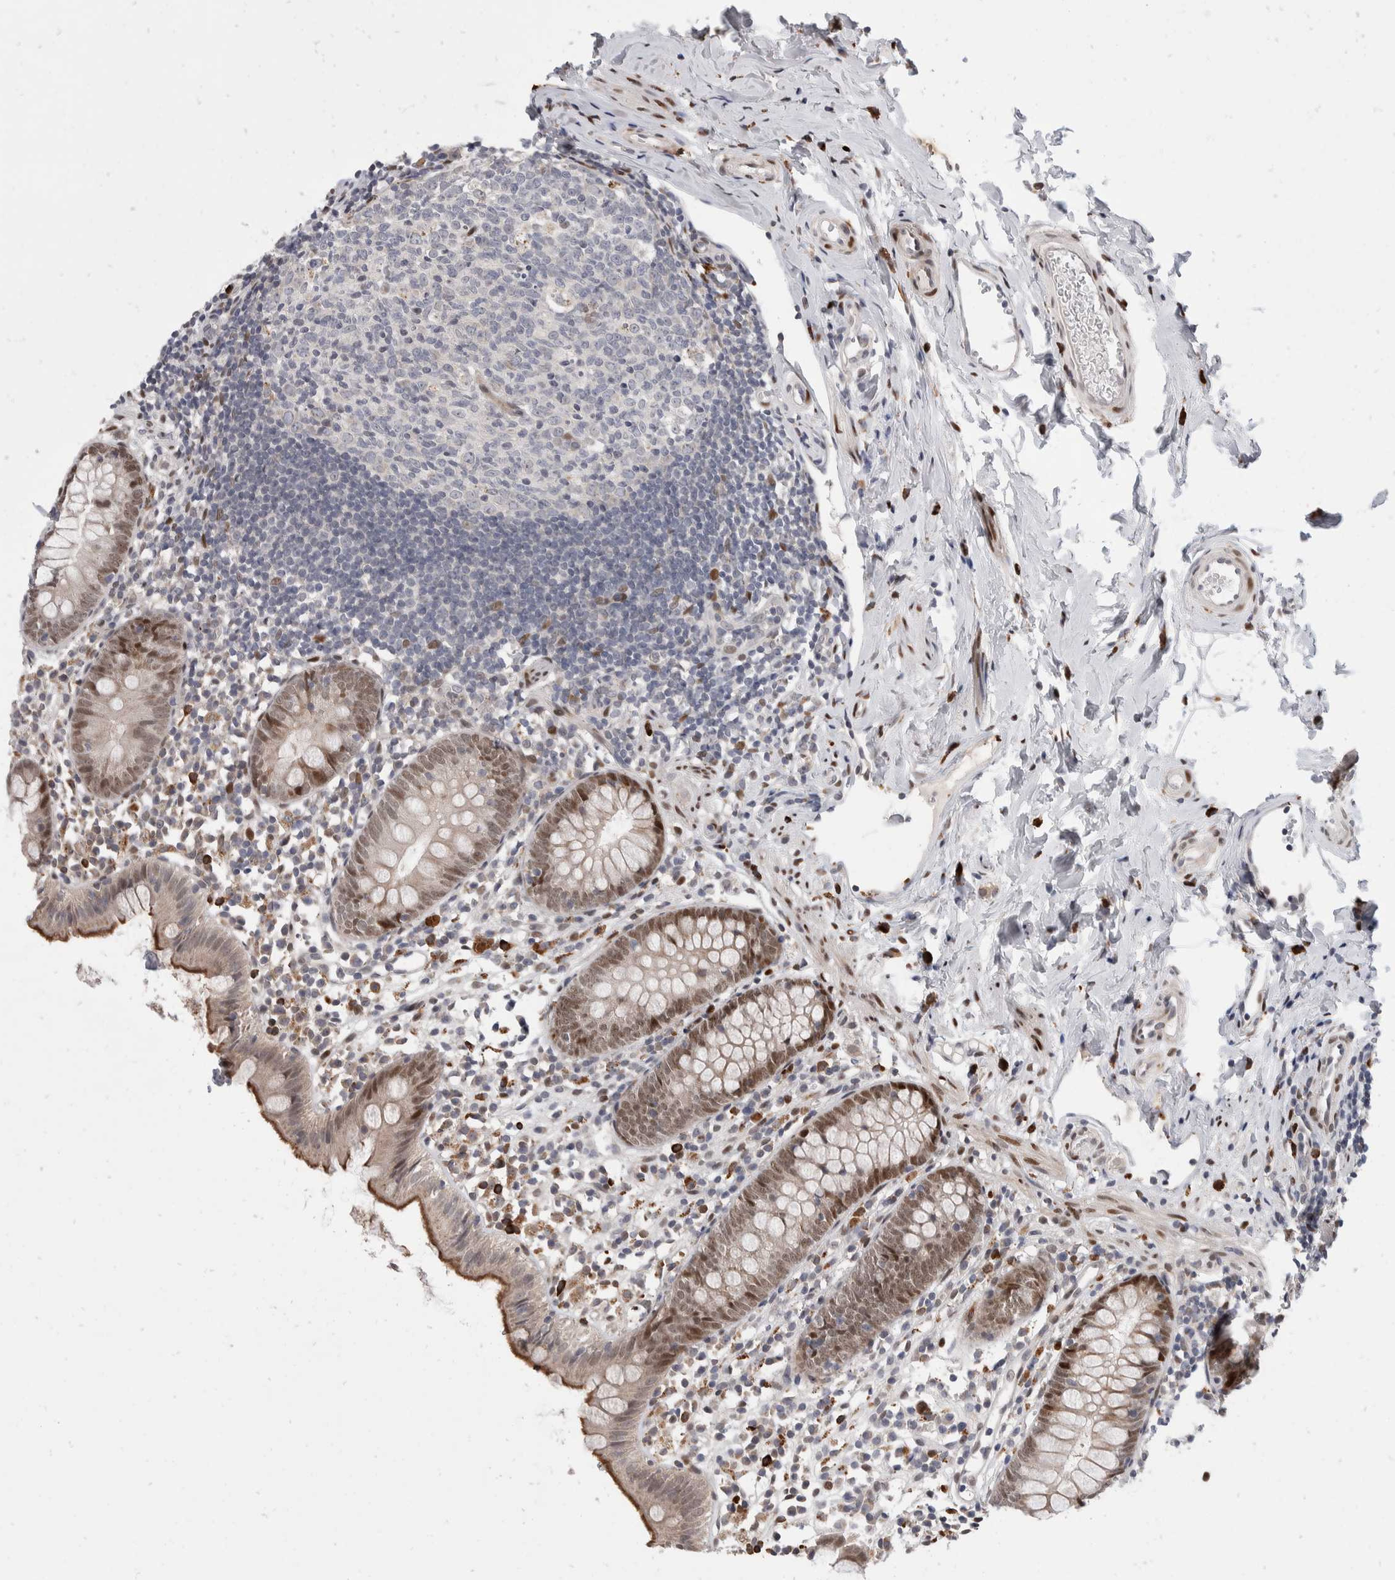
{"staining": {"intensity": "moderate", "quantity": "<25%", "location": "cytoplasmic/membranous,nuclear"}, "tissue": "appendix", "cell_type": "Glandular cells", "image_type": "normal", "snomed": [{"axis": "morphology", "description": "Normal tissue, NOS"}, {"axis": "topography", "description": "Appendix"}], "caption": "This histopathology image exhibits IHC staining of benign human appendix, with low moderate cytoplasmic/membranous,nuclear positivity in approximately <25% of glandular cells.", "gene": "ZNF703", "patient": {"sex": "female", "age": 20}}